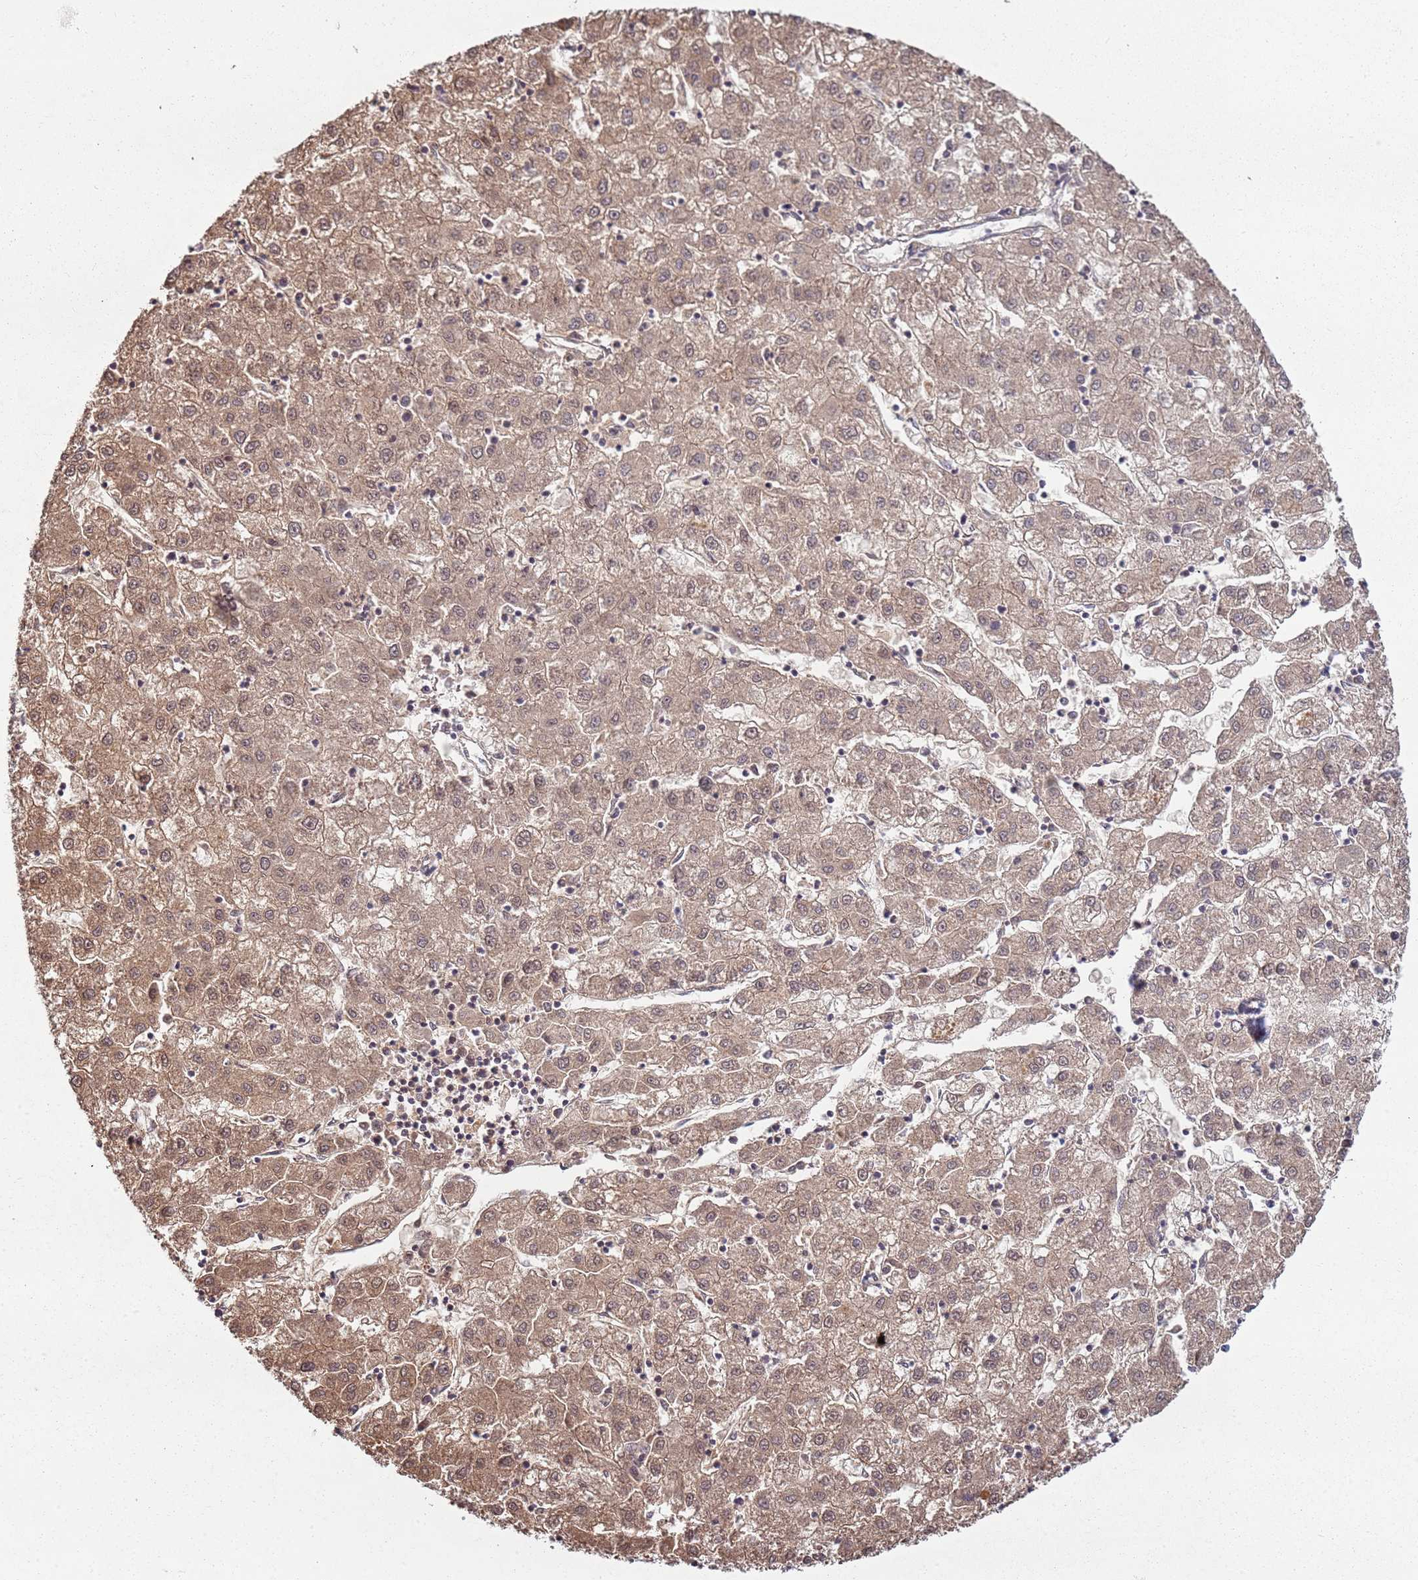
{"staining": {"intensity": "weak", "quantity": ">75%", "location": "cytoplasmic/membranous,nuclear"}, "tissue": "liver cancer", "cell_type": "Tumor cells", "image_type": "cancer", "snomed": [{"axis": "morphology", "description": "Carcinoma, Hepatocellular, NOS"}, {"axis": "topography", "description": "Liver"}], "caption": "Immunohistochemical staining of human hepatocellular carcinoma (liver) shows weak cytoplasmic/membranous and nuclear protein positivity in approximately >75% of tumor cells.", "gene": "SMARCAL1", "patient": {"sex": "male", "age": 72}}